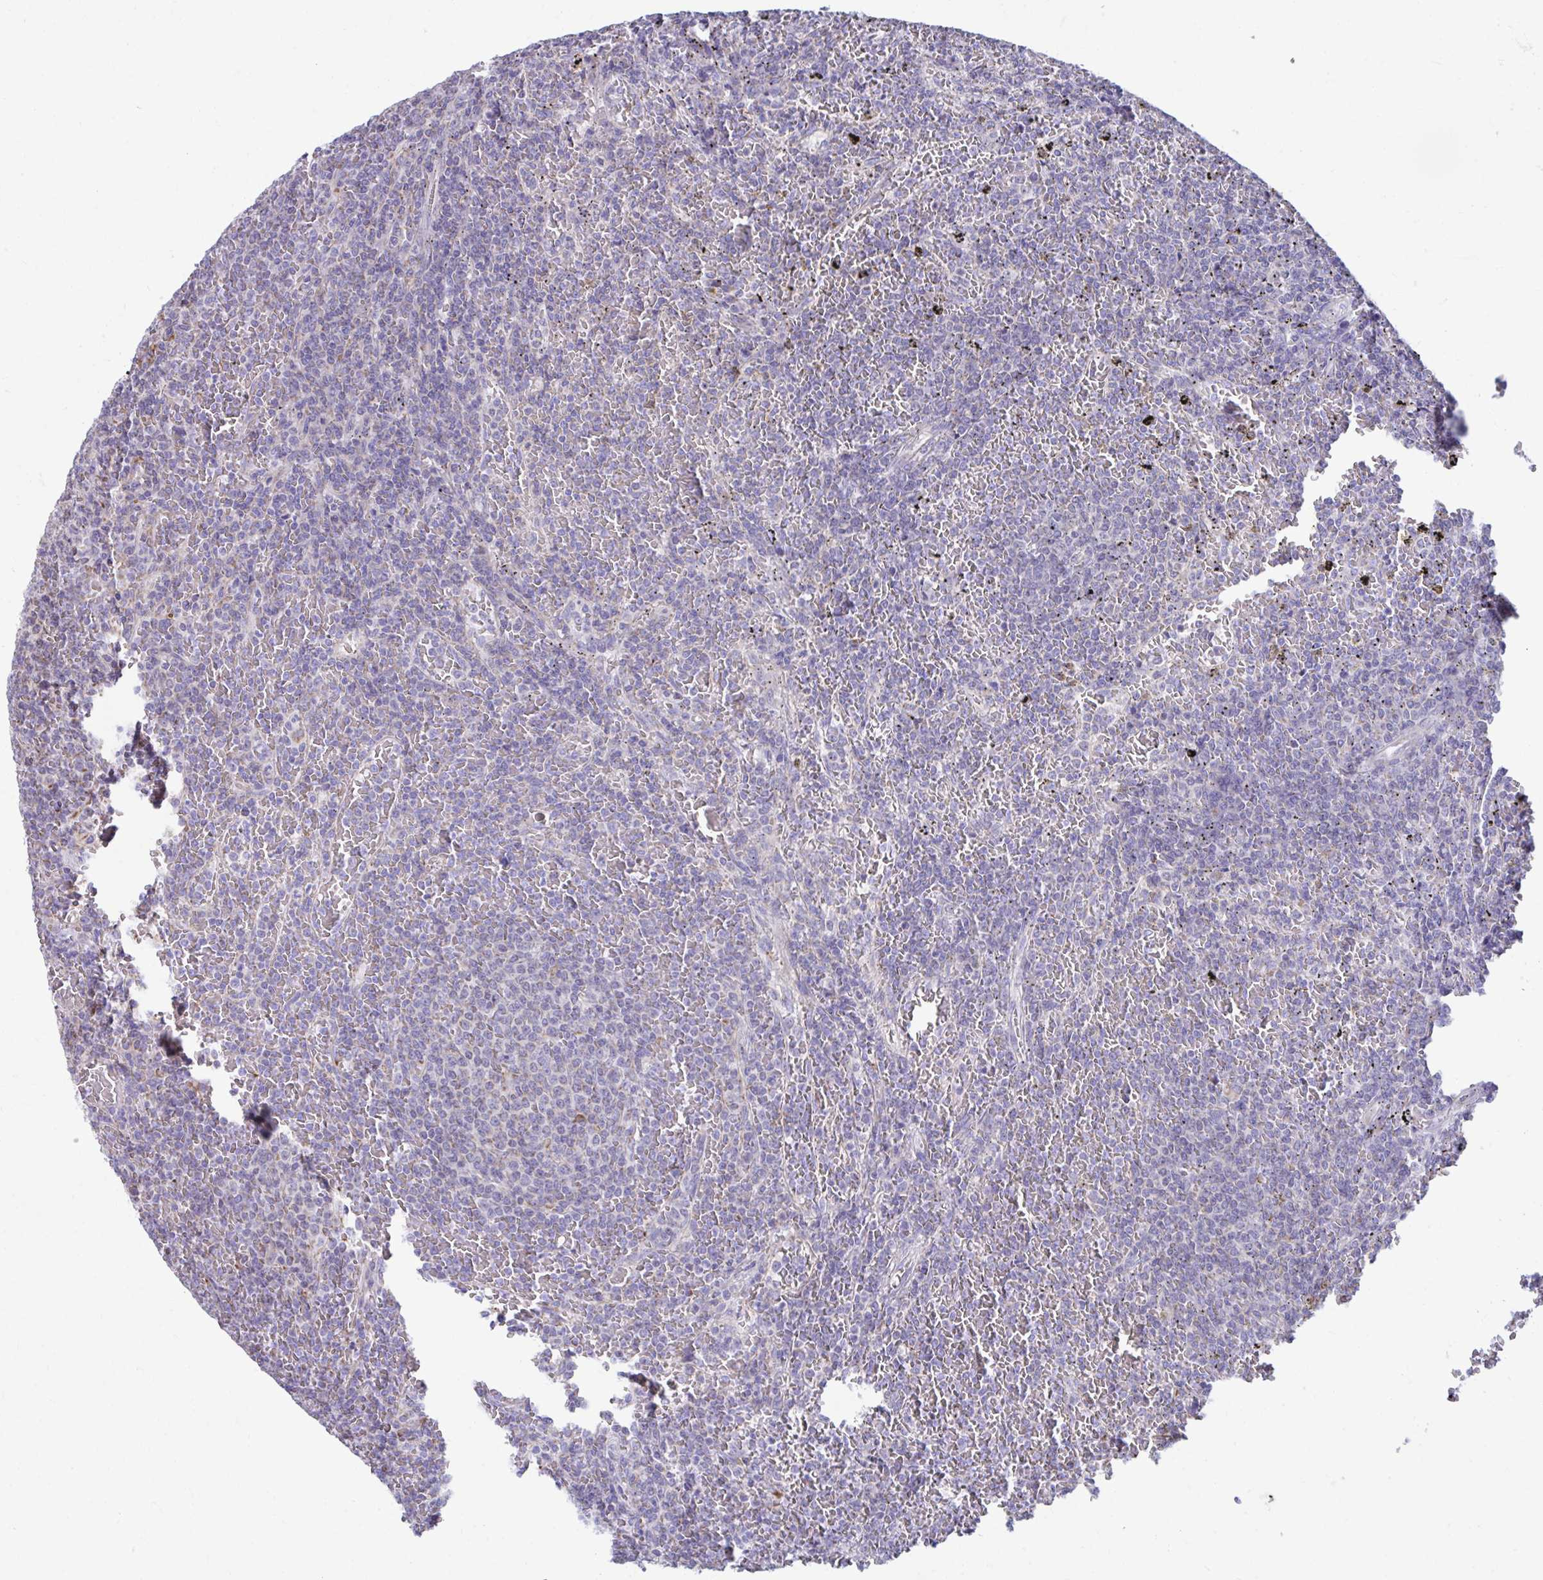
{"staining": {"intensity": "negative", "quantity": "none", "location": "none"}, "tissue": "lymphoma", "cell_type": "Tumor cells", "image_type": "cancer", "snomed": [{"axis": "morphology", "description": "Malignant lymphoma, non-Hodgkin's type, Low grade"}, {"axis": "topography", "description": "Spleen"}], "caption": "Immunohistochemical staining of human lymphoma exhibits no significant expression in tumor cells. (Stains: DAB immunohistochemistry (IHC) with hematoxylin counter stain, Microscopy: brightfield microscopy at high magnification).", "gene": "LINGO4", "patient": {"sex": "female", "age": 77}}